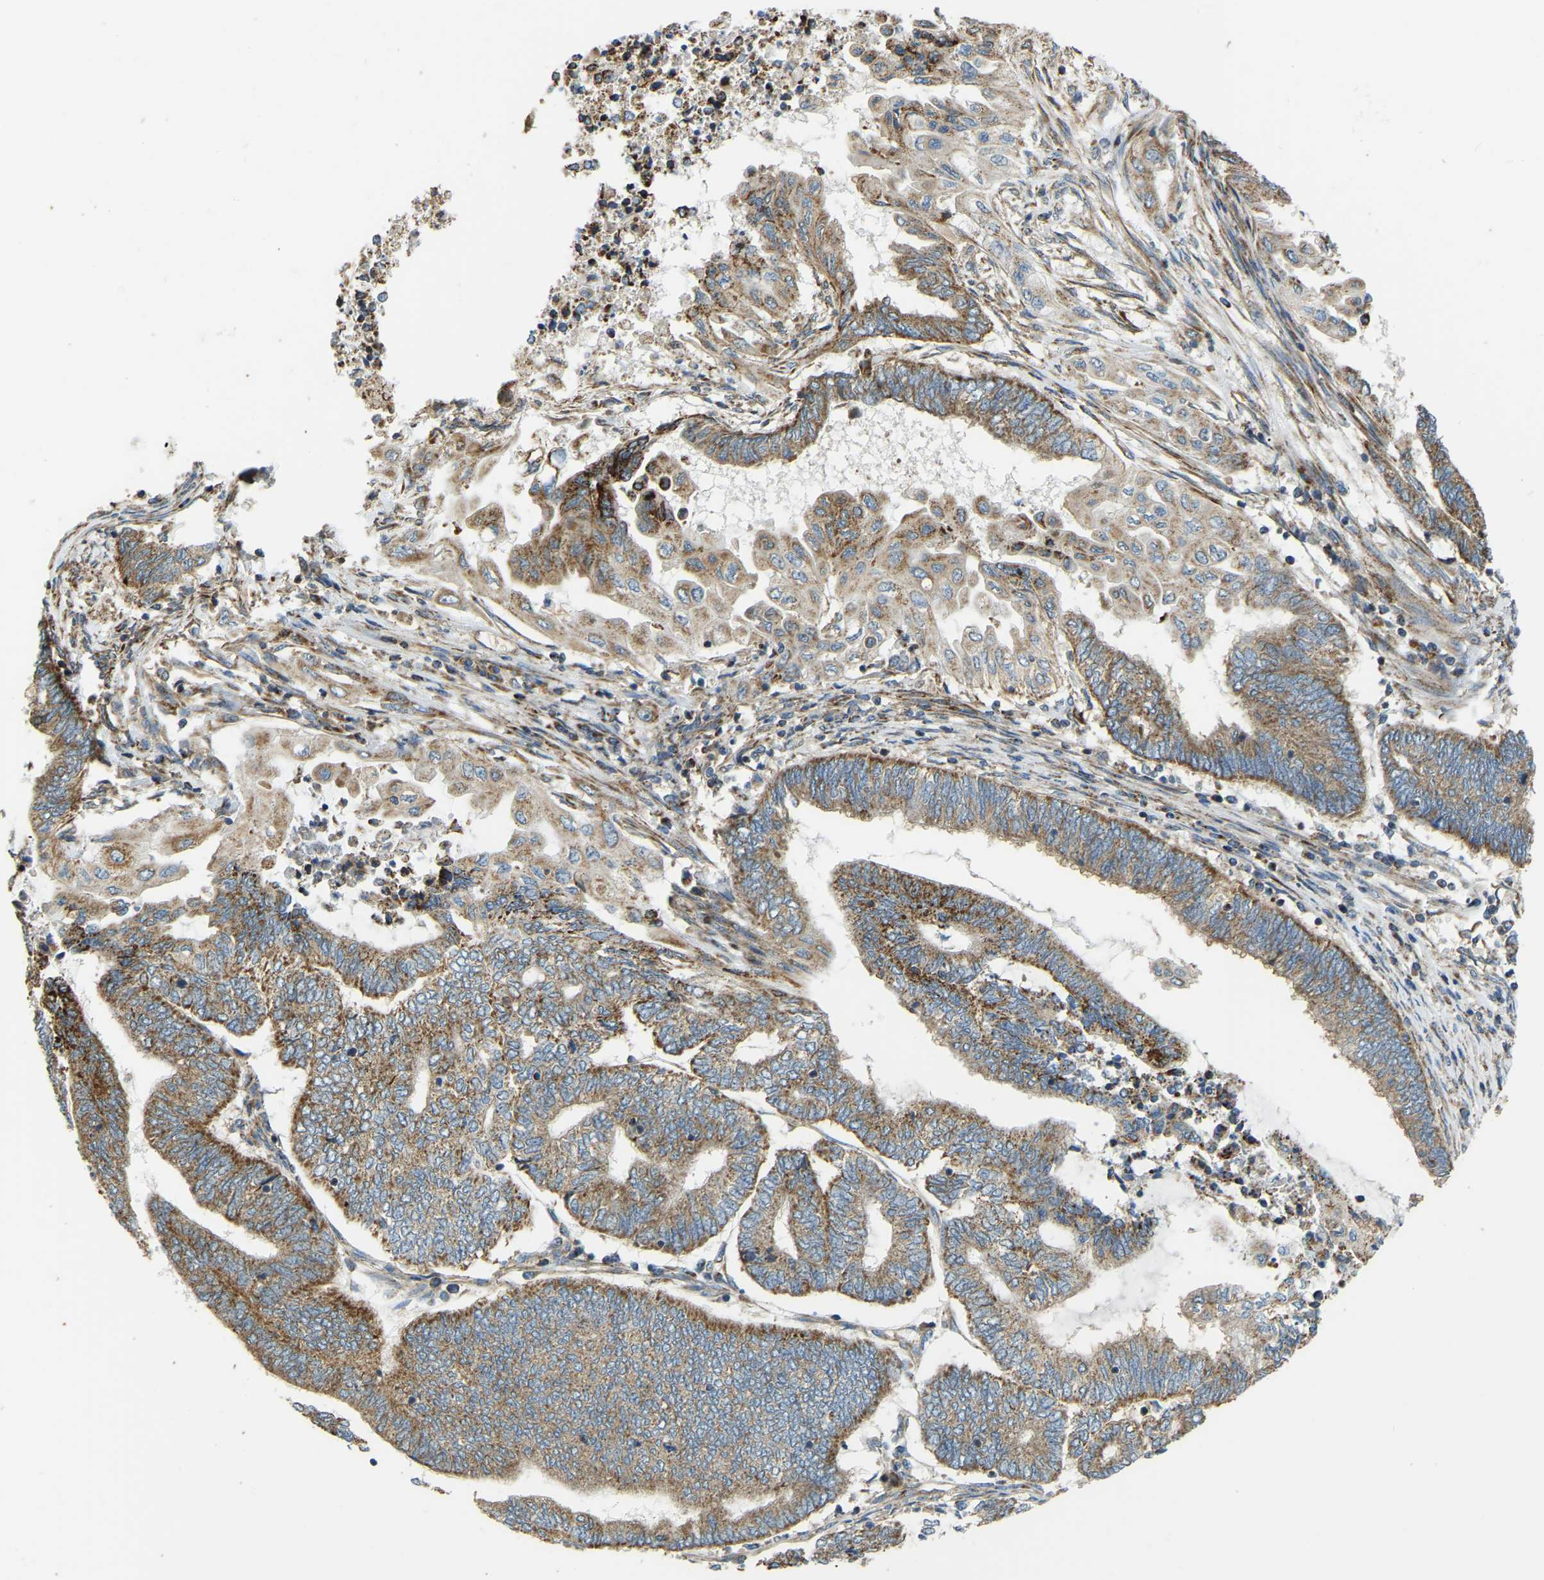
{"staining": {"intensity": "moderate", "quantity": ">75%", "location": "cytoplasmic/membranous"}, "tissue": "endometrial cancer", "cell_type": "Tumor cells", "image_type": "cancer", "snomed": [{"axis": "morphology", "description": "Adenocarcinoma, NOS"}, {"axis": "topography", "description": "Uterus"}, {"axis": "topography", "description": "Endometrium"}], "caption": "The micrograph reveals immunohistochemical staining of endometrial cancer. There is moderate cytoplasmic/membranous expression is seen in about >75% of tumor cells.", "gene": "PSMD7", "patient": {"sex": "female", "age": 70}}